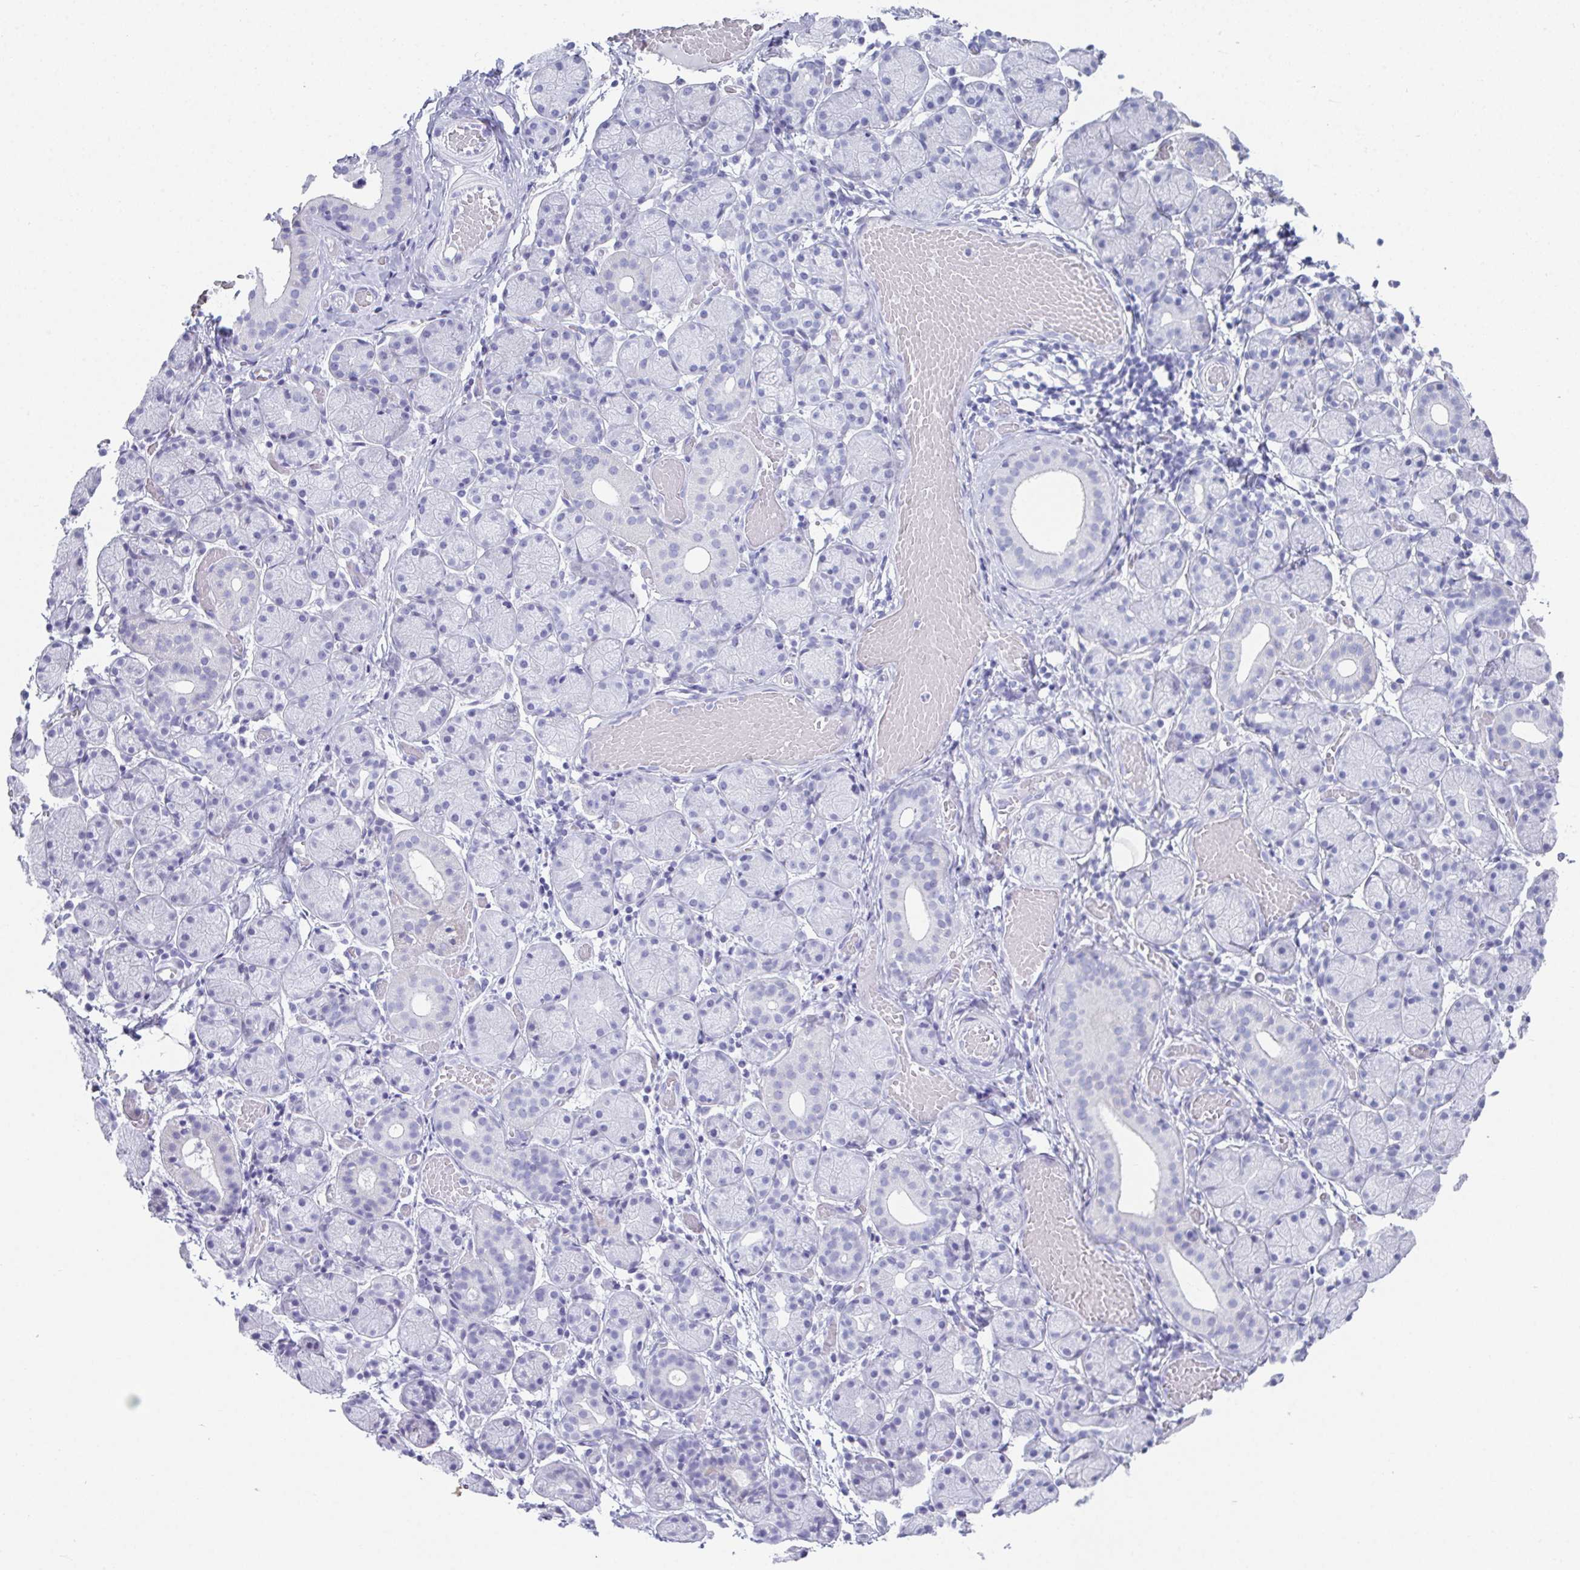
{"staining": {"intensity": "negative", "quantity": "none", "location": "none"}, "tissue": "salivary gland", "cell_type": "Glandular cells", "image_type": "normal", "snomed": [{"axis": "morphology", "description": "Normal tissue, NOS"}, {"axis": "topography", "description": "Salivary gland"}], "caption": "High magnification brightfield microscopy of normal salivary gland stained with DAB (brown) and counterstained with hematoxylin (blue): glandular cells show no significant positivity. (Immunohistochemistry (ihc), brightfield microscopy, high magnification).", "gene": "SYCP1", "patient": {"sex": "female", "age": 24}}